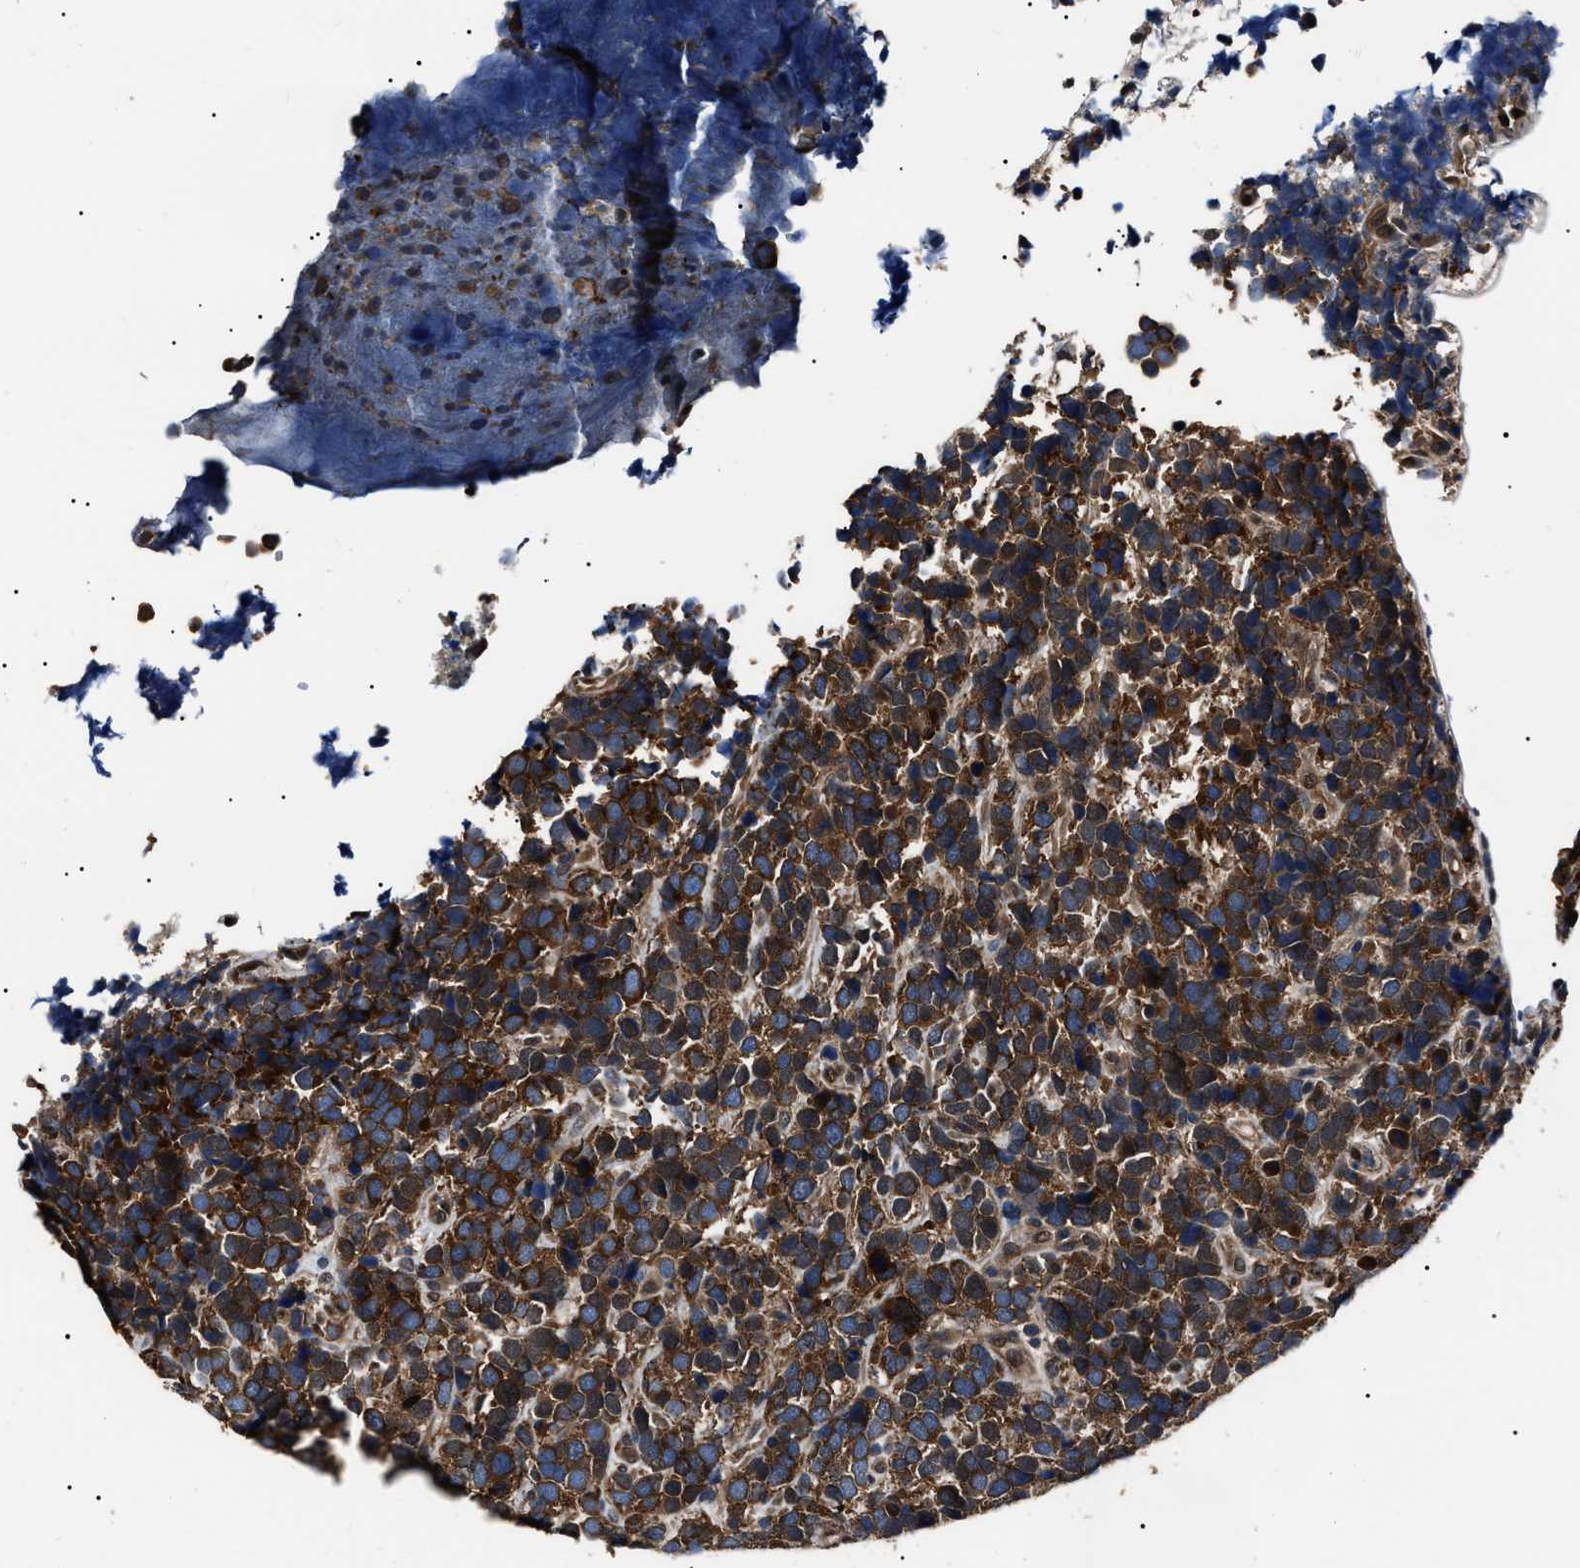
{"staining": {"intensity": "strong", "quantity": ">75%", "location": "cytoplasmic/membranous"}, "tissue": "urothelial cancer", "cell_type": "Tumor cells", "image_type": "cancer", "snomed": [{"axis": "morphology", "description": "Urothelial carcinoma, High grade"}, {"axis": "topography", "description": "Urinary bladder"}], "caption": "Immunohistochemistry (IHC) (DAB (3,3'-diaminobenzidine)) staining of human urothelial cancer reveals strong cytoplasmic/membranous protein staining in about >75% of tumor cells.", "gene": "CCT8", "patient": {"sex": "female", "age": 82}}